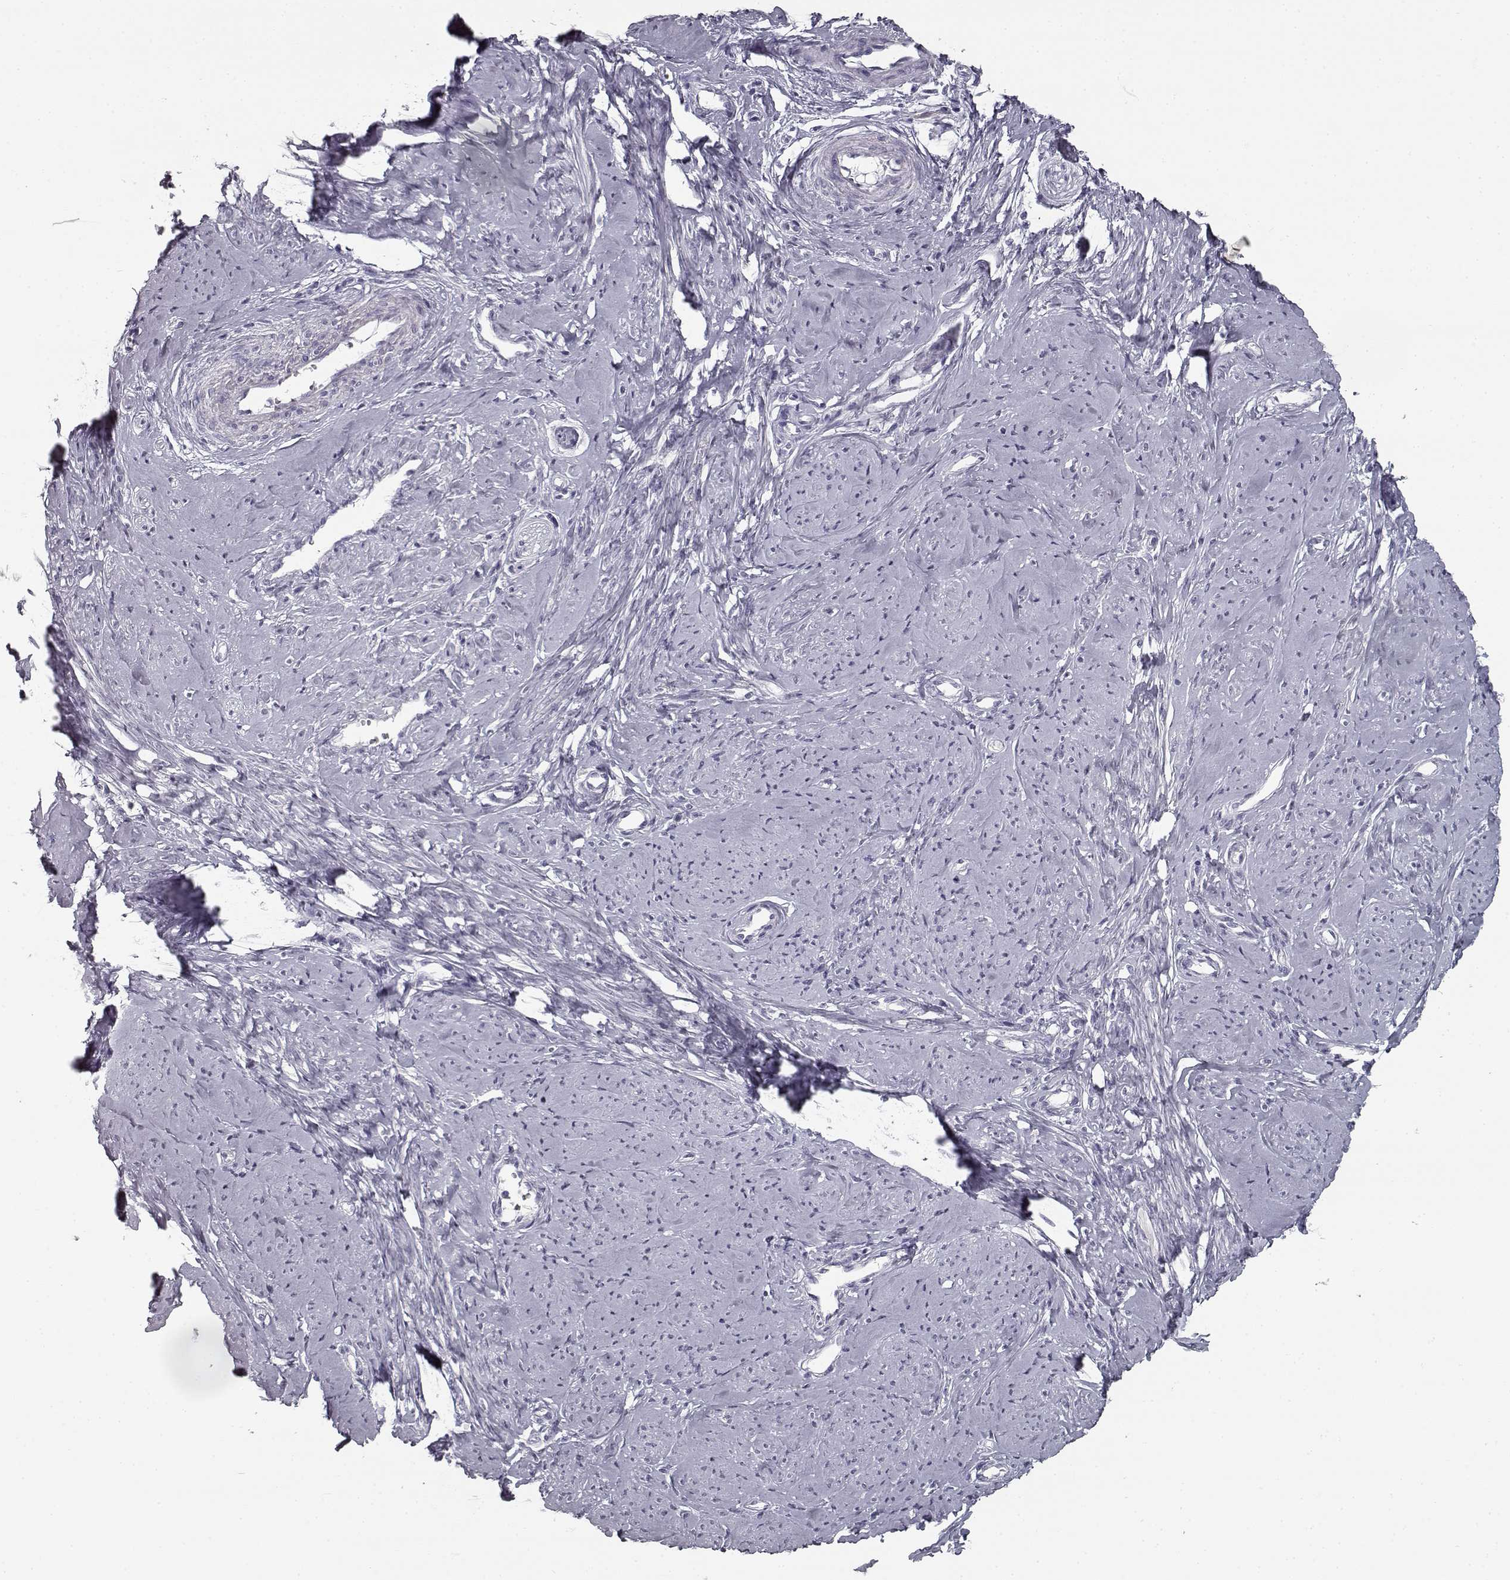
{"staining": {"intensity": "negative", "quantity": "none", "location": "none"}, "tissue": "smooth muscle", "cell_type": "Smooth muscle cells", "image_type": "normal", "snomed": [{"axis": "morphology", "description": "Normal tissue, NOS"}, {"axis": "topography", "description": "Smooth muscle"}], "caption": "Smooth muscle cells show no significant protein staining in unremarkable smooth muscle. Nuclei are stained in blue.", "gene": "SEMG2", "patient": {"sex": "female", "age": 48}}